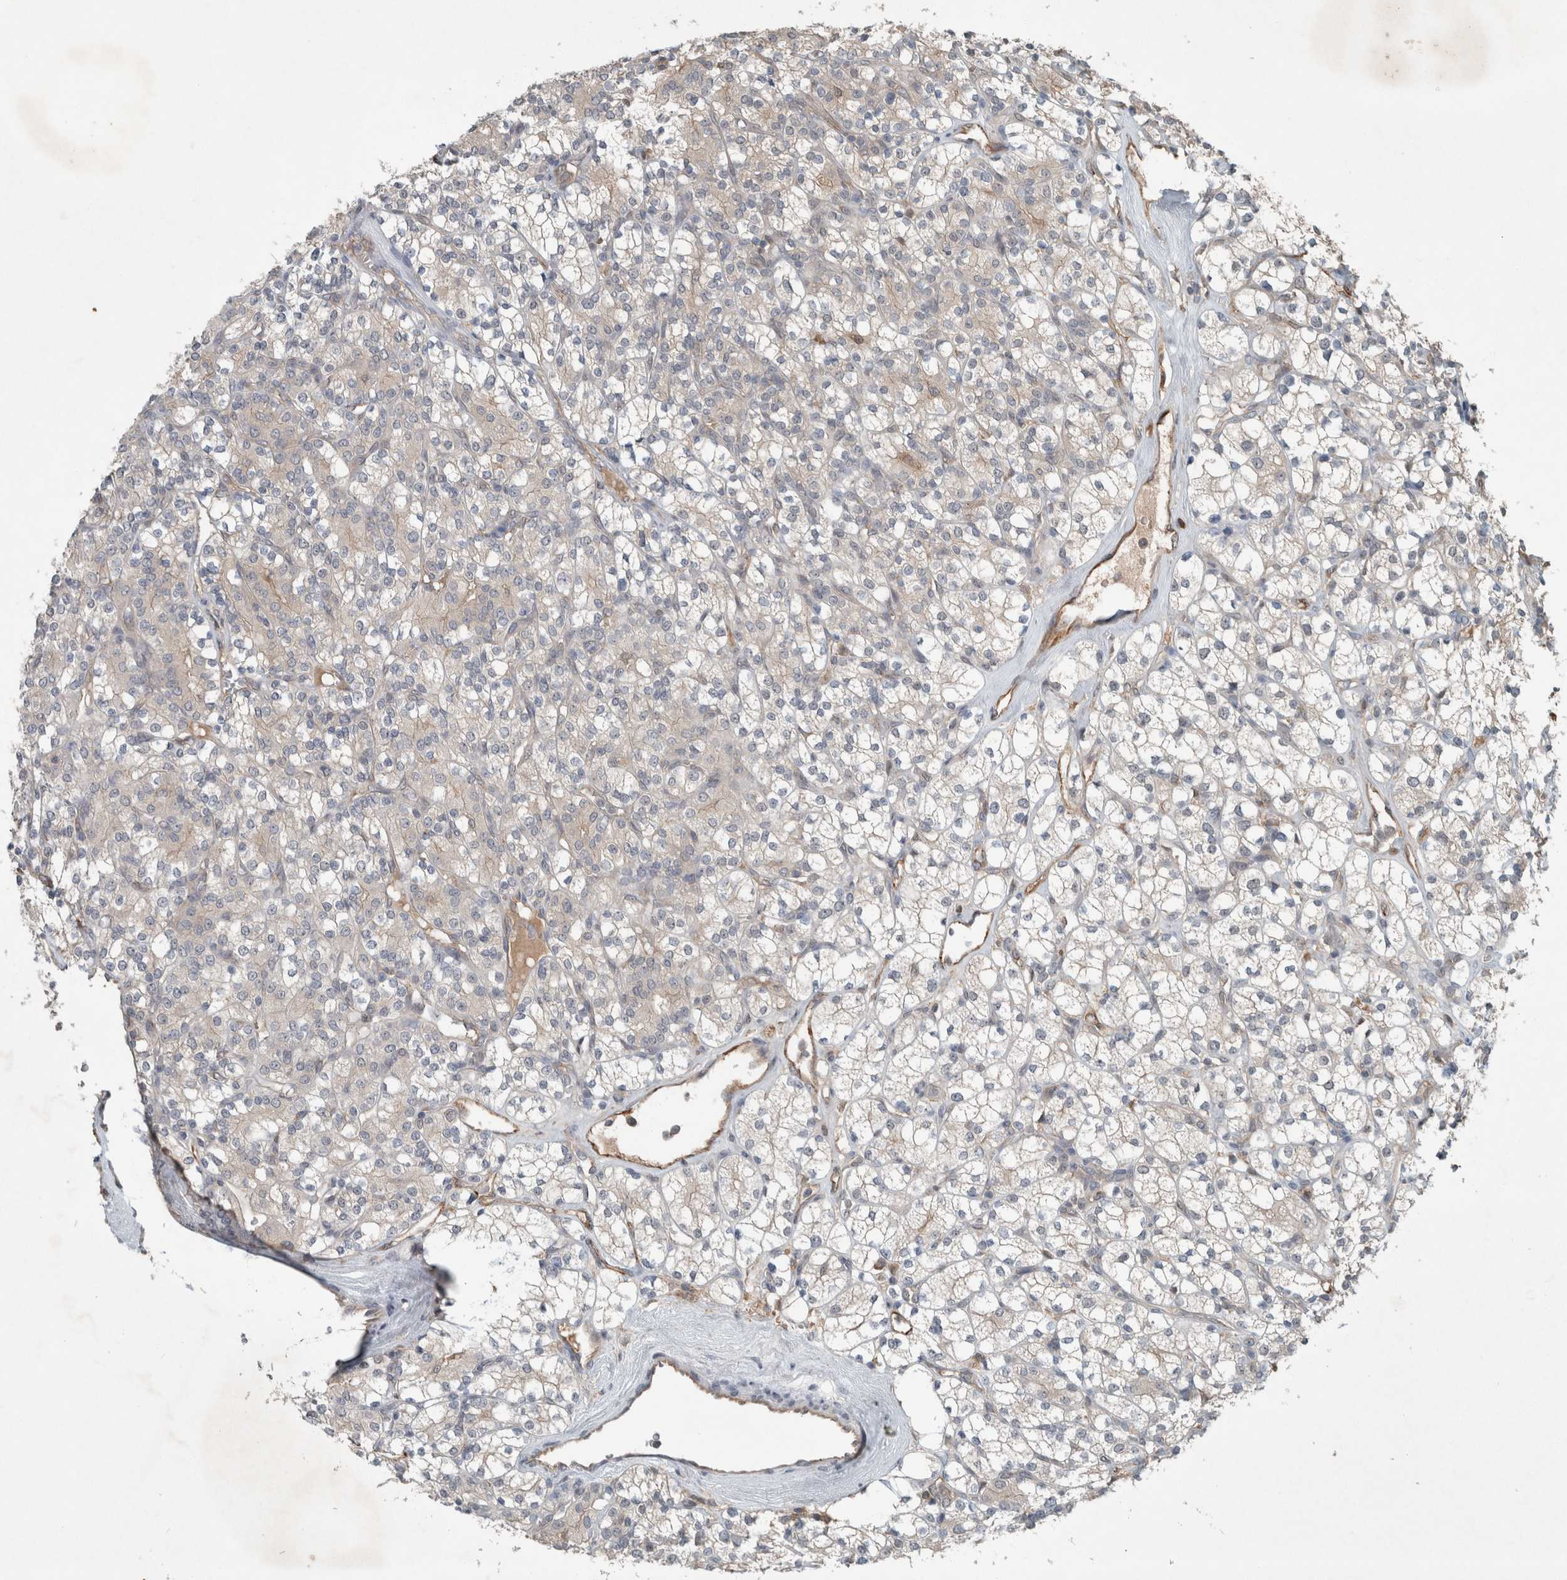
{"staining": {"intensity": "negative", "quantity": "none", "location": "none"}, "tissue": "renal cancer", "cell_type": "Tumor cells", "image_type": "cancer", "snomed": [{"axis": "morphology", "description": "Adenocarcinoma, NOS"}, {"axis": "topography", "description": "Kidney"}], "caption": "IHC of renal adenocarcinoma demonstrates no staining in tumor cells. (DAB immunohistochemistry (IHC) visualized using brightfield microscopy, high magnification).", "gene": "RALGDS", "patient": {"sex": "male", "age": 77}}